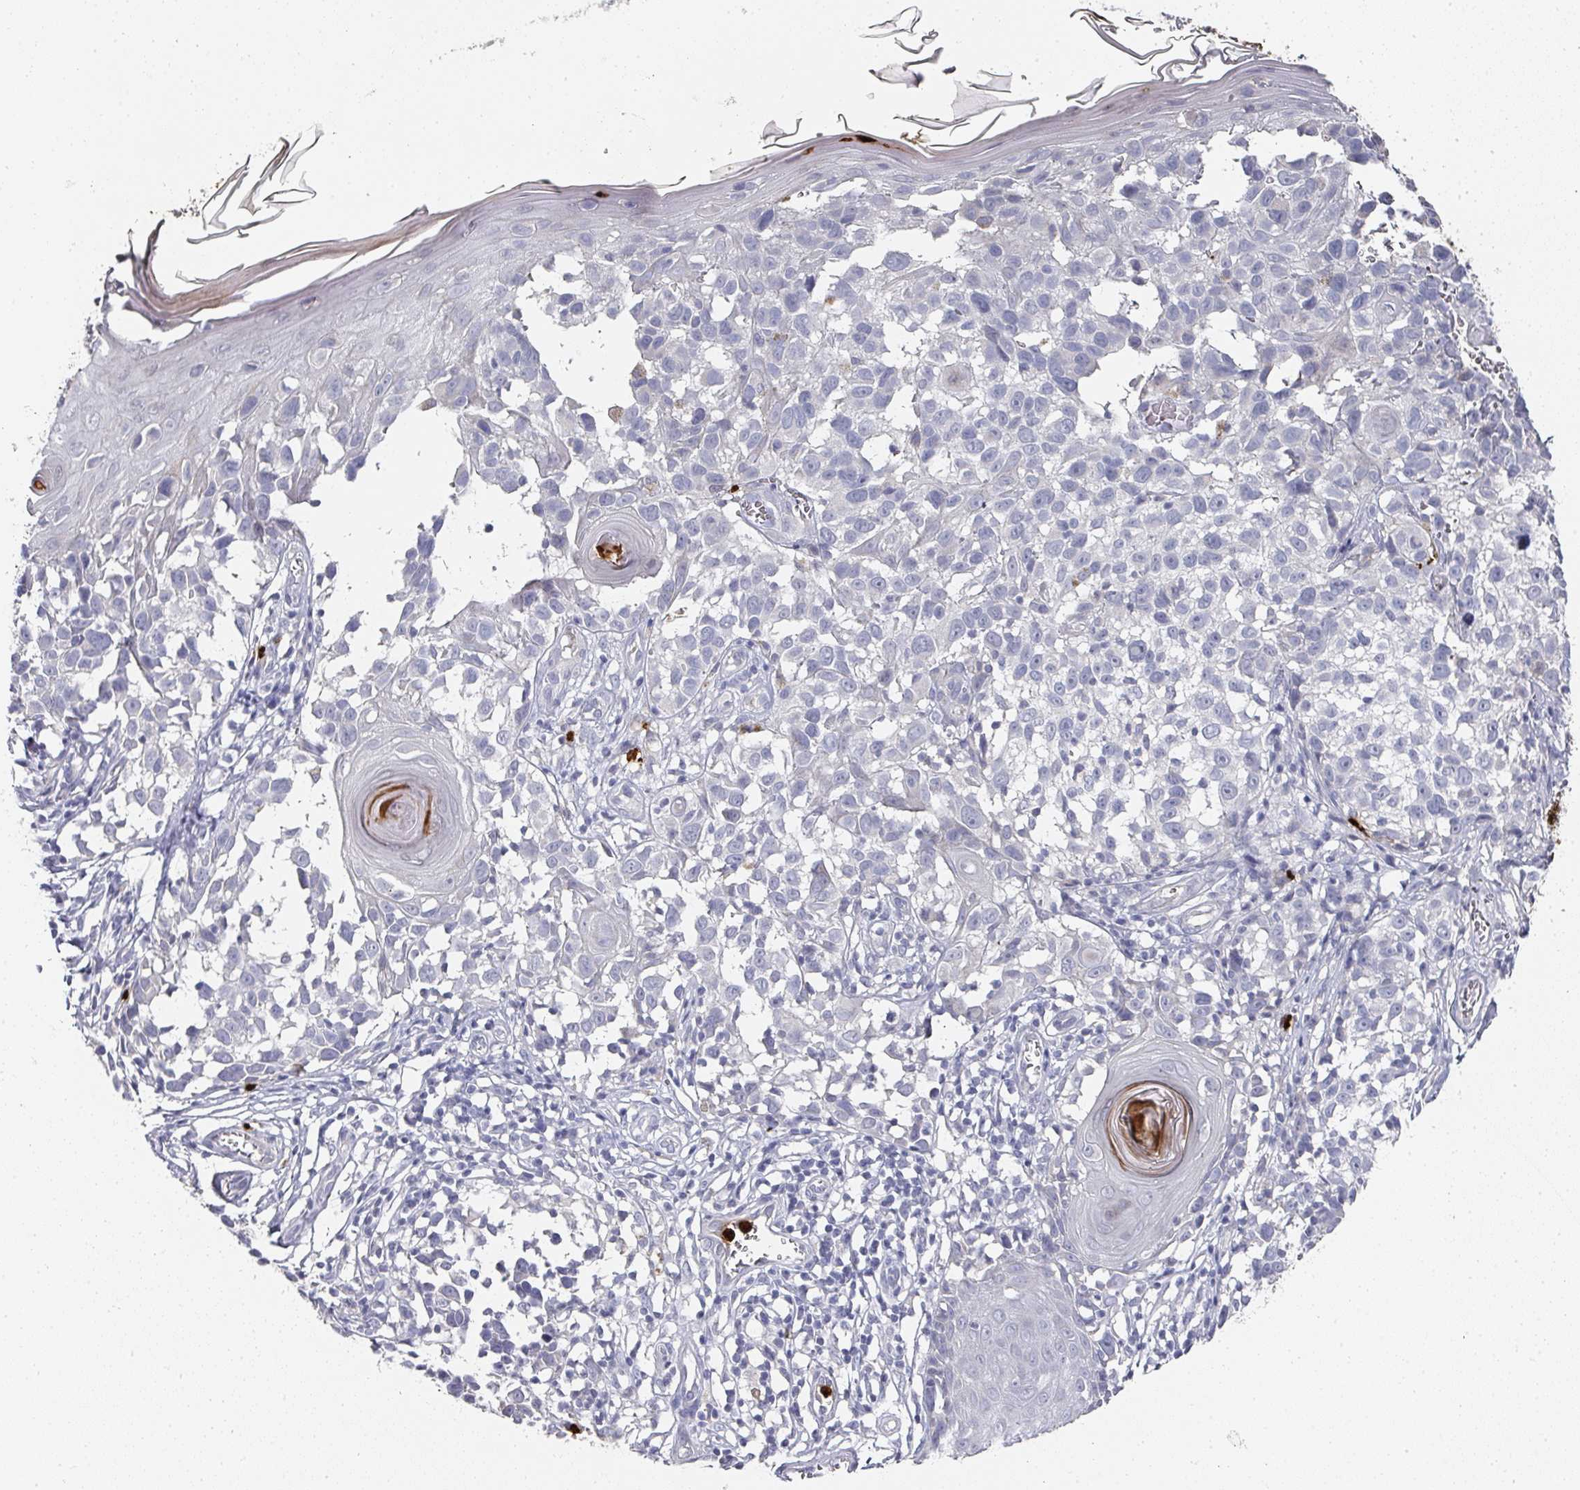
{"staining": {"intensity": "negative", "quantity": "none", "location": "none"}, "tissue": "melanoma", "cell_type": "Tumor cells", "image_type": "cancer", "snomed": [{"axis": "morphology", "description": "Malignant melanoma, NOS"}, {"axis": "topography", "description": "Skin"}], "caption": "Tumor cells are negative for brown protein staining in melanoma.", "gene": "CAMP", "patient": {"sex": "male", "age": 73}}